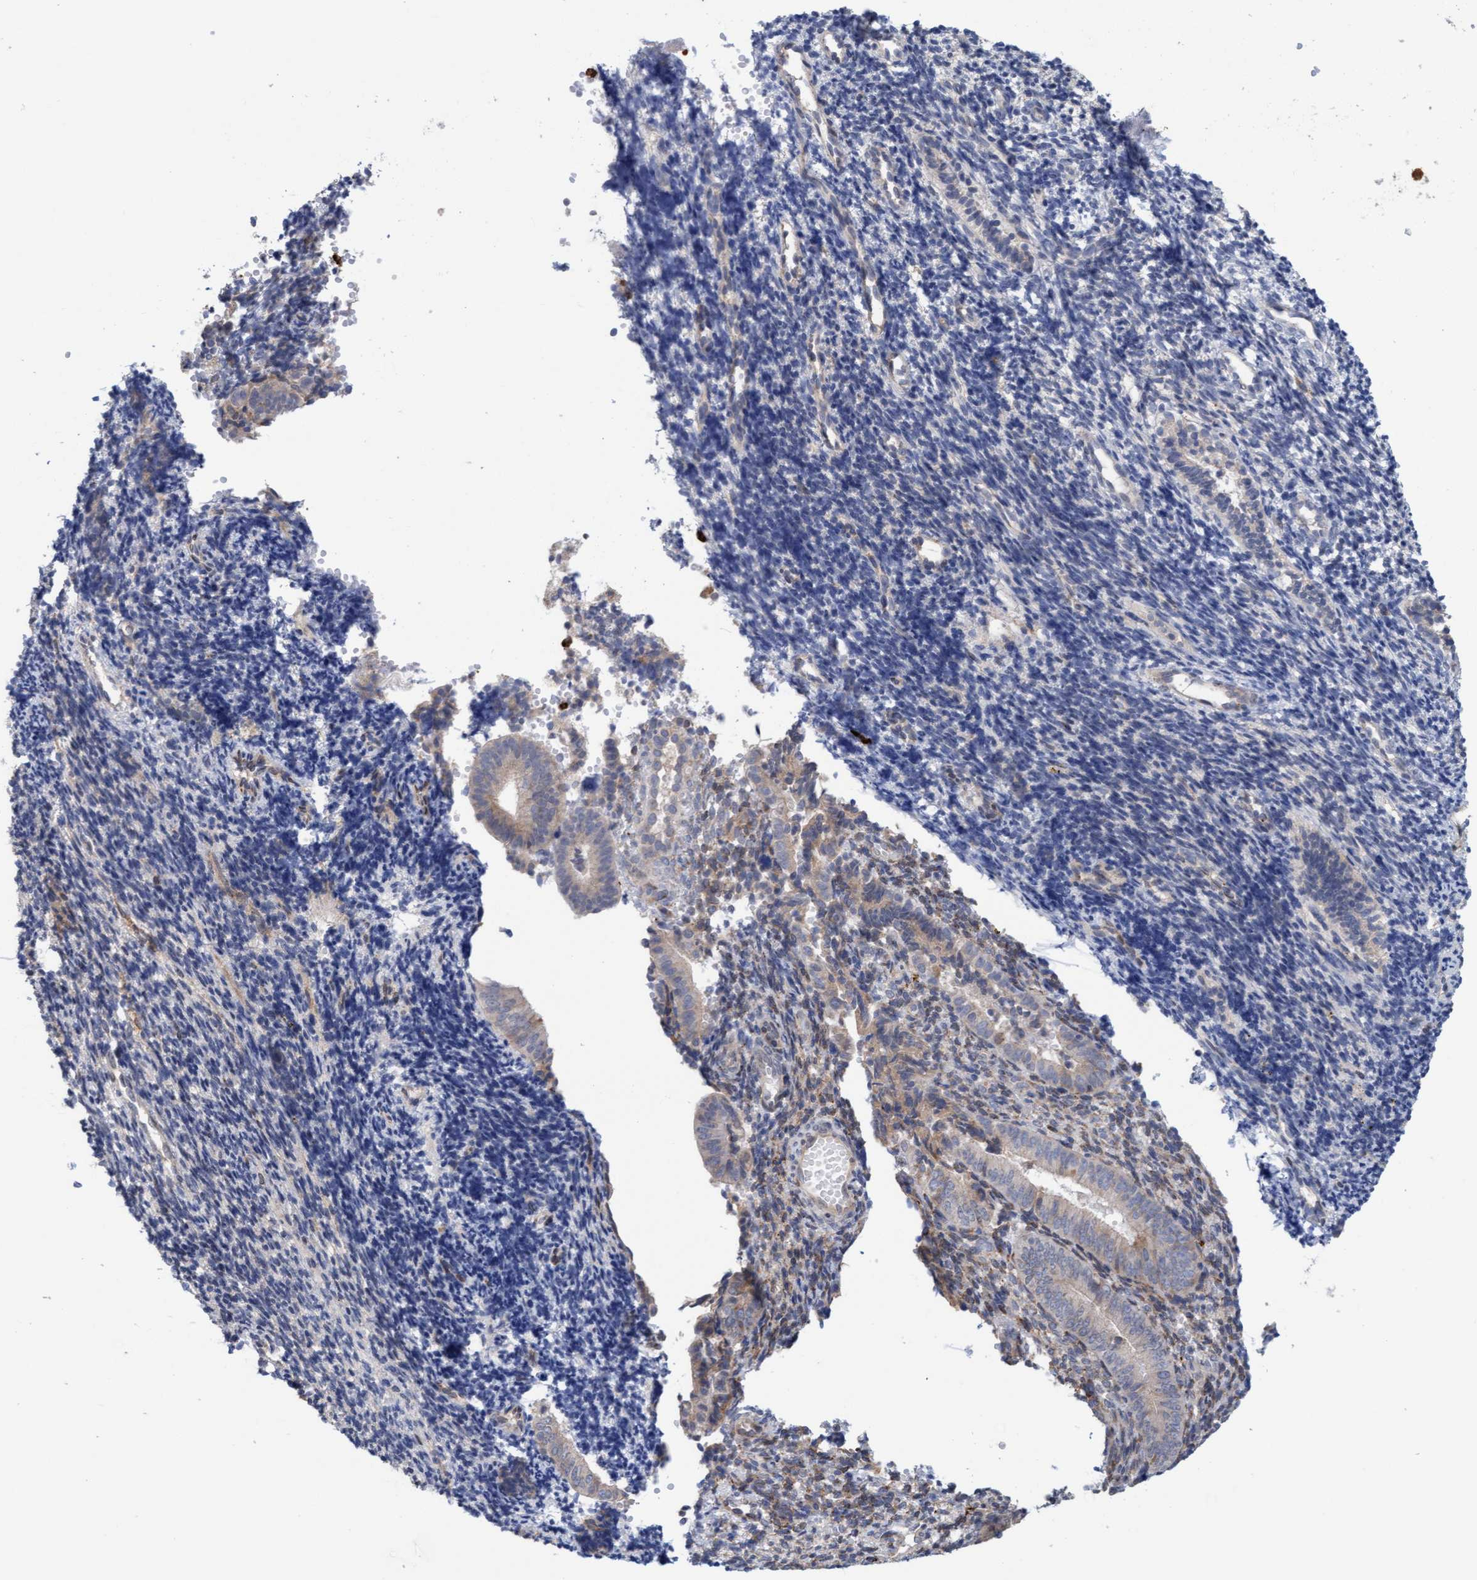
{"staining": {"intensity": "weak", "quantity": "25%-75%", "location": "cytoplasmic/membranous"}, "tissue": "endometrium", "cell_type": "Cells in endometrial stroma", "image_type": "normal", "snomed": [{"axis": "morphology", "description": "Normal tissue, NOS"}, {"axis": "topography", "description": "Uterus"}, {"axis": "topography", "description": "Endometrium"}], "caption": "About 25%-75% of cells in endometrial stroma in benign human endometrium demonstrate weak cytoplasmic/membranous protein staining as visualized by brown immunohistochemical staining.", "gene": "MMP8", "patient": {"sex": "female", "age": 33}}